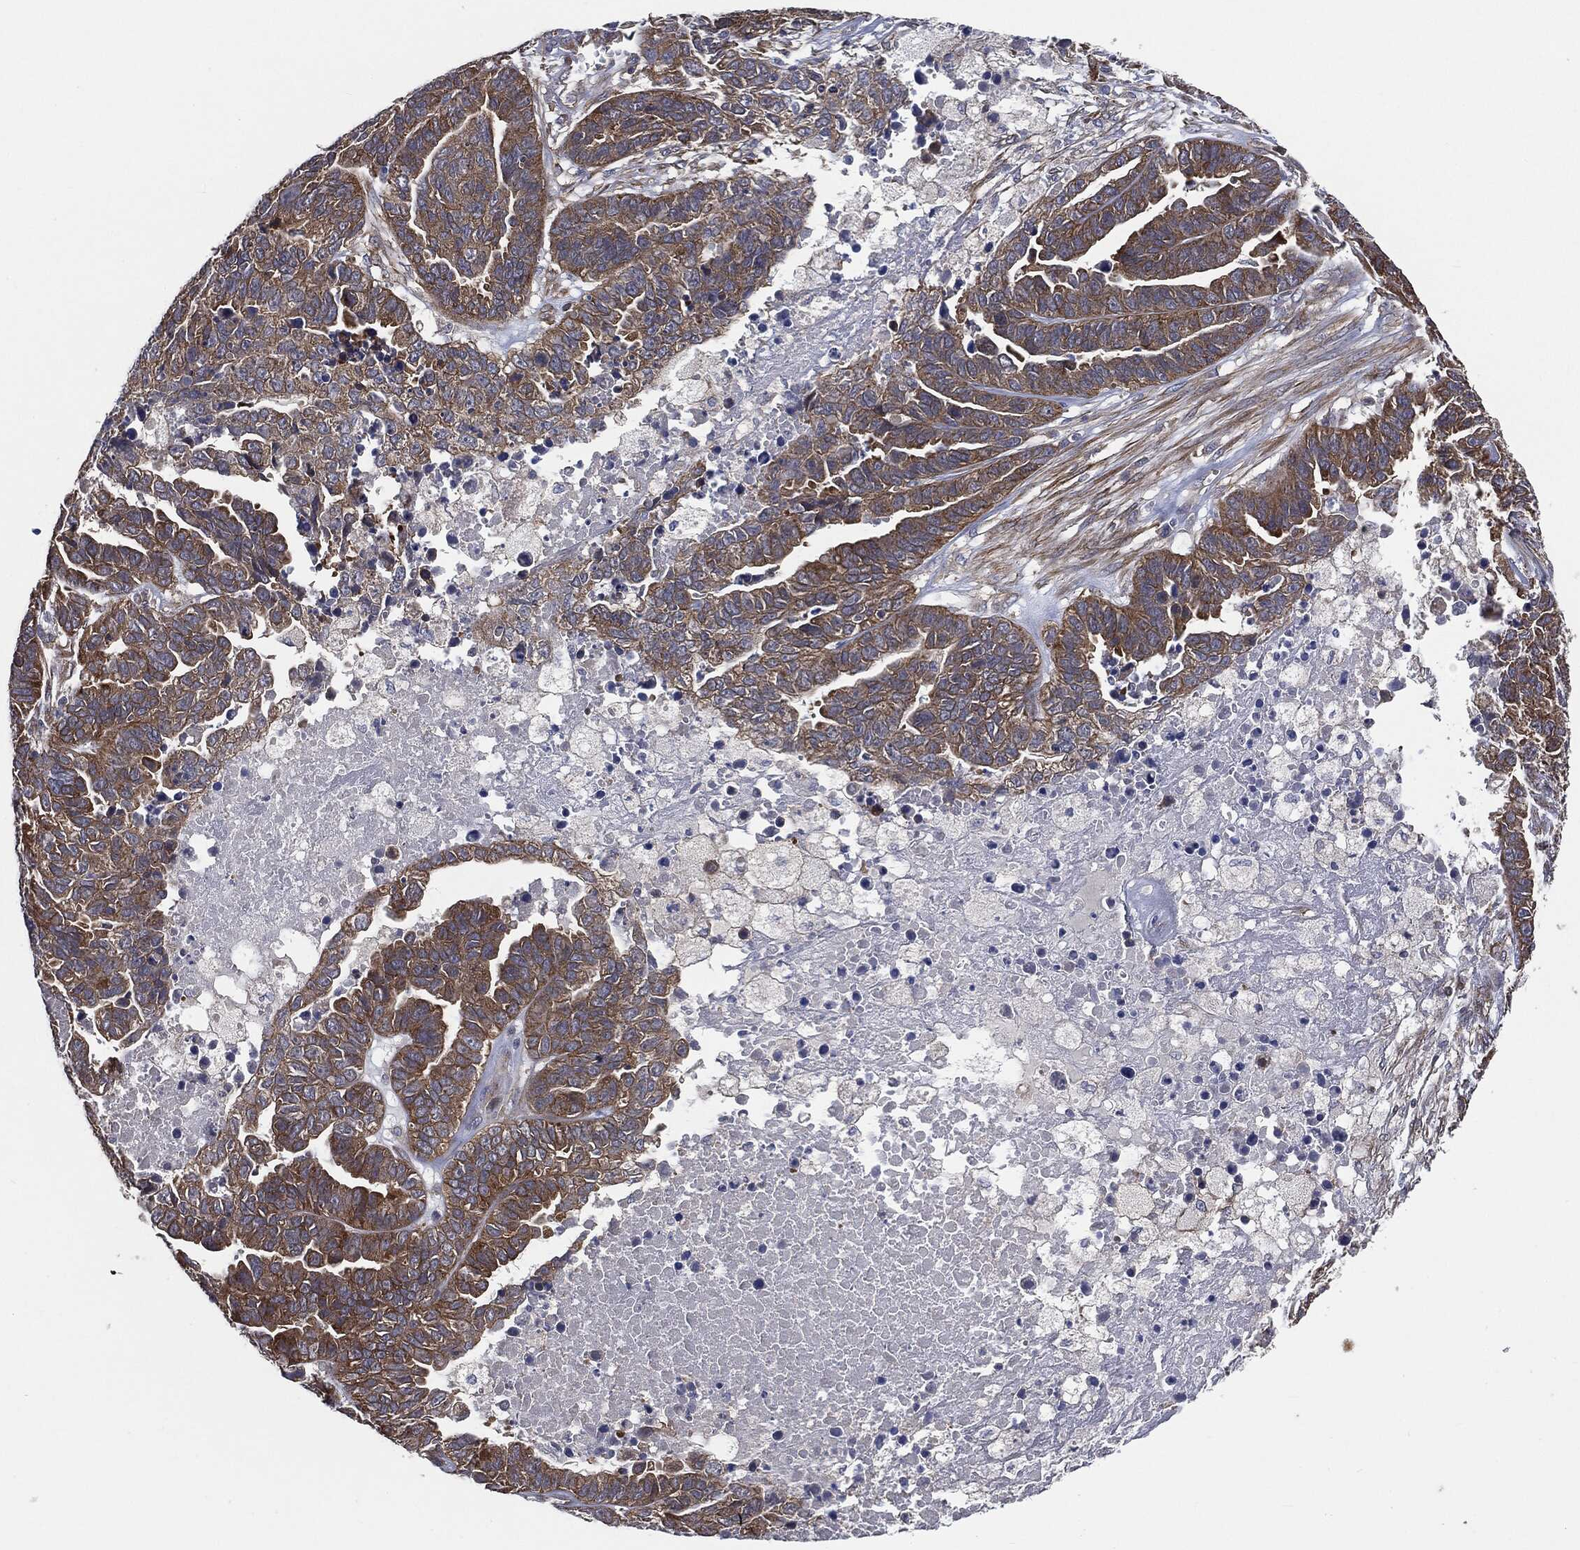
{"staining": {"intensity": "moderate", "quantity": ">75%", "location": "cytoplasmic/membranous"}, "tissue": "ovarian cancer", "cell_type": "Tumor cells", "image_type": "cancer", "snomed": [{"axis": "morphology", "description": "Cystadenocarcinoma, serous, NOS"}, {"axis": "topography", "description": "Ovary"}], "caption": "Moderate cytoplasmic/membranous protein positivity is present in approximately >75% of tumor cells in serous cystadenocarcinoma (ovarian).", "gene": "EPS15L1", "patient": {"sex": "female", "age": 87}}